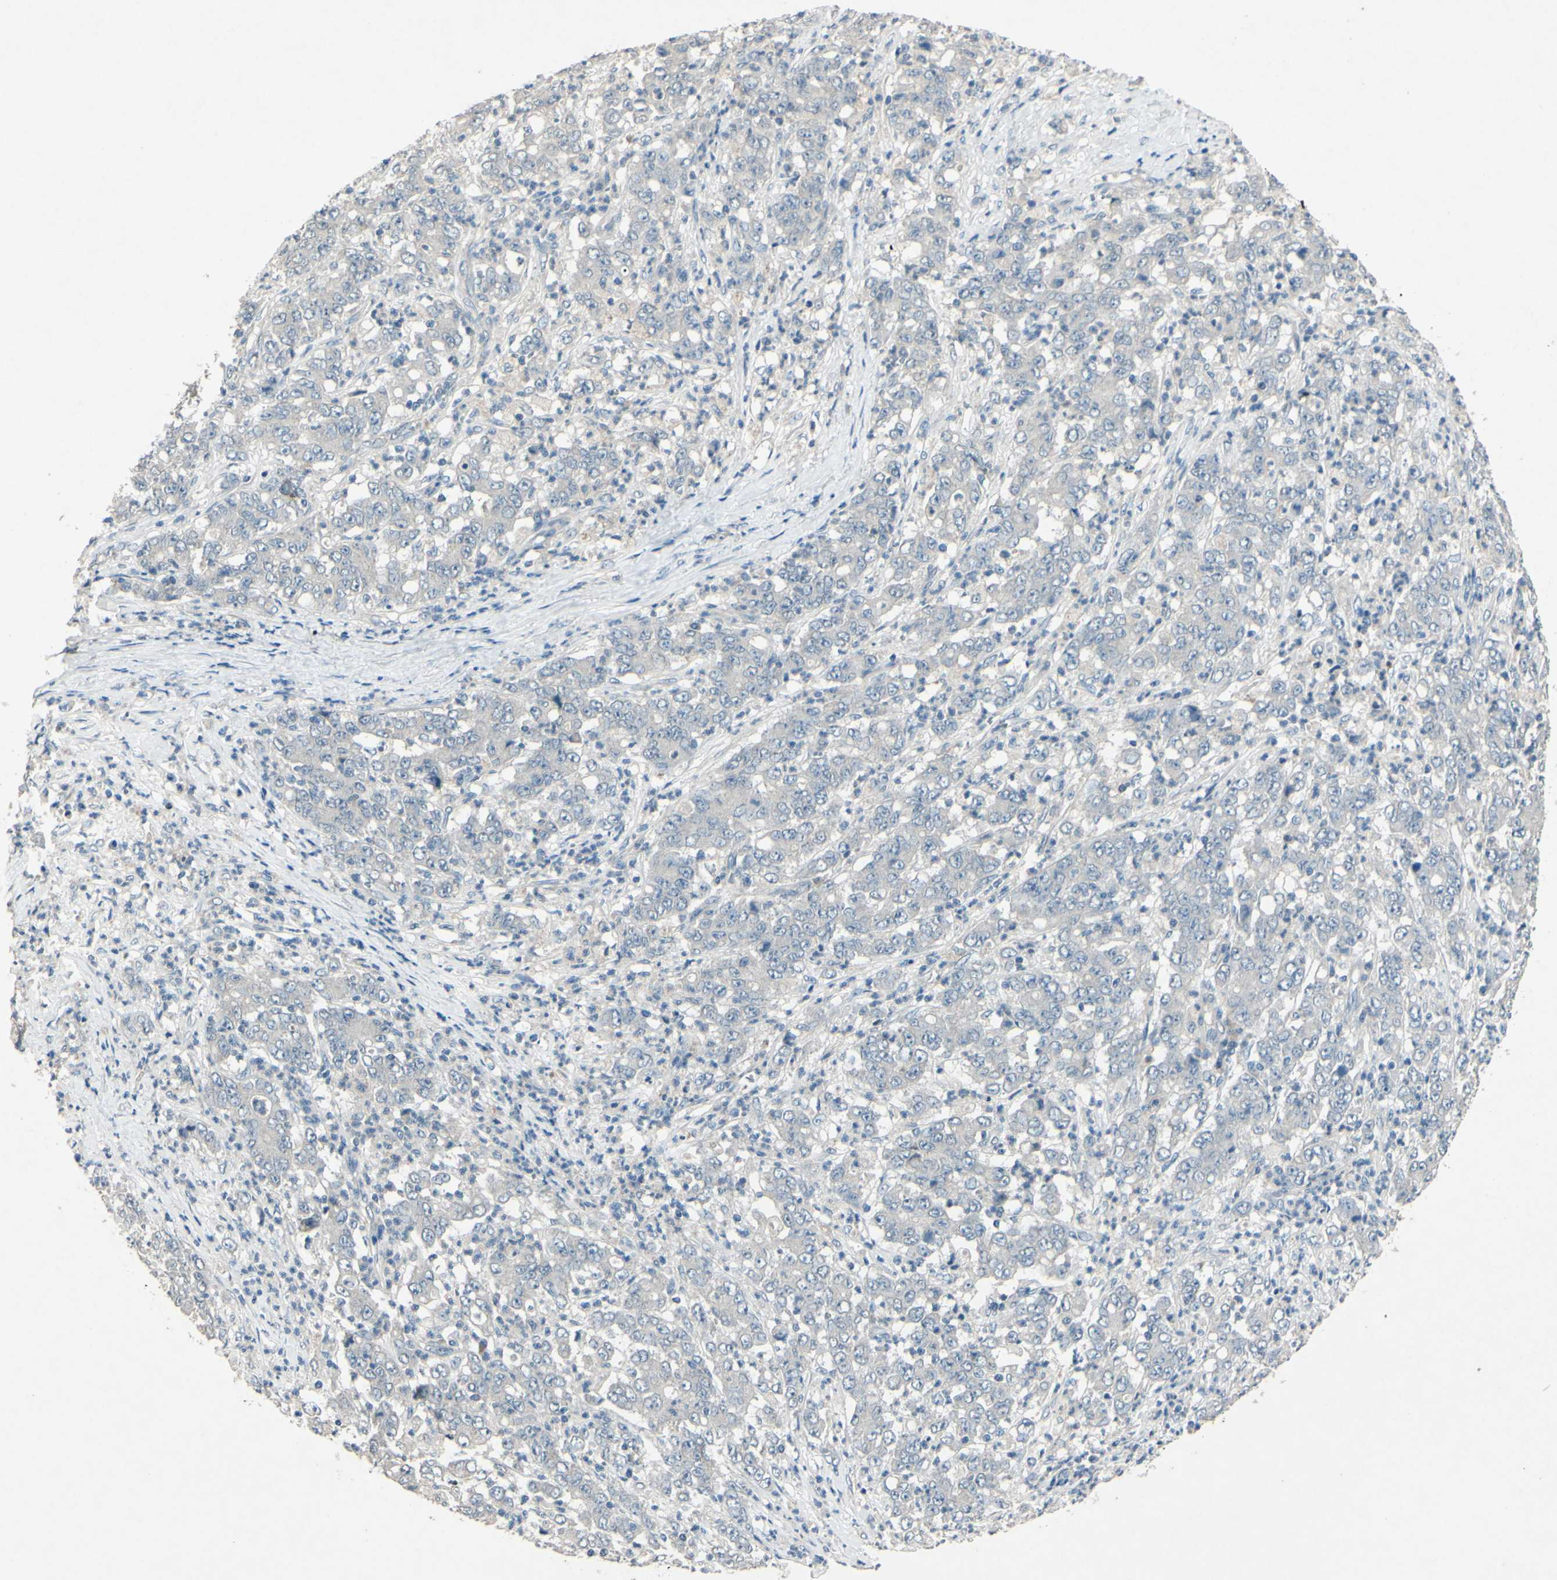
{"staining": {"intensity": "negative", "quantity": "none", "location": "none"}, "tissue": "stomach cancer", "cell_type": "Tumor cells", "image_type": "cancer", "snomed": [{"axis": "morphology", "description": "Adenocarcinoma, NOS"}, {"axis": "topography", "description": "Stomach, lower"}], "caption": "DAB (3,3'-diaminobenzidine) immunohistochemical staining of stomach cancer displays no significant positivity in tumor cells. (DAB immunohistochemistry with hematoxylin counter stain).", "gene": "TIMM21", "patient": {"sex": "female", "age": 71}}